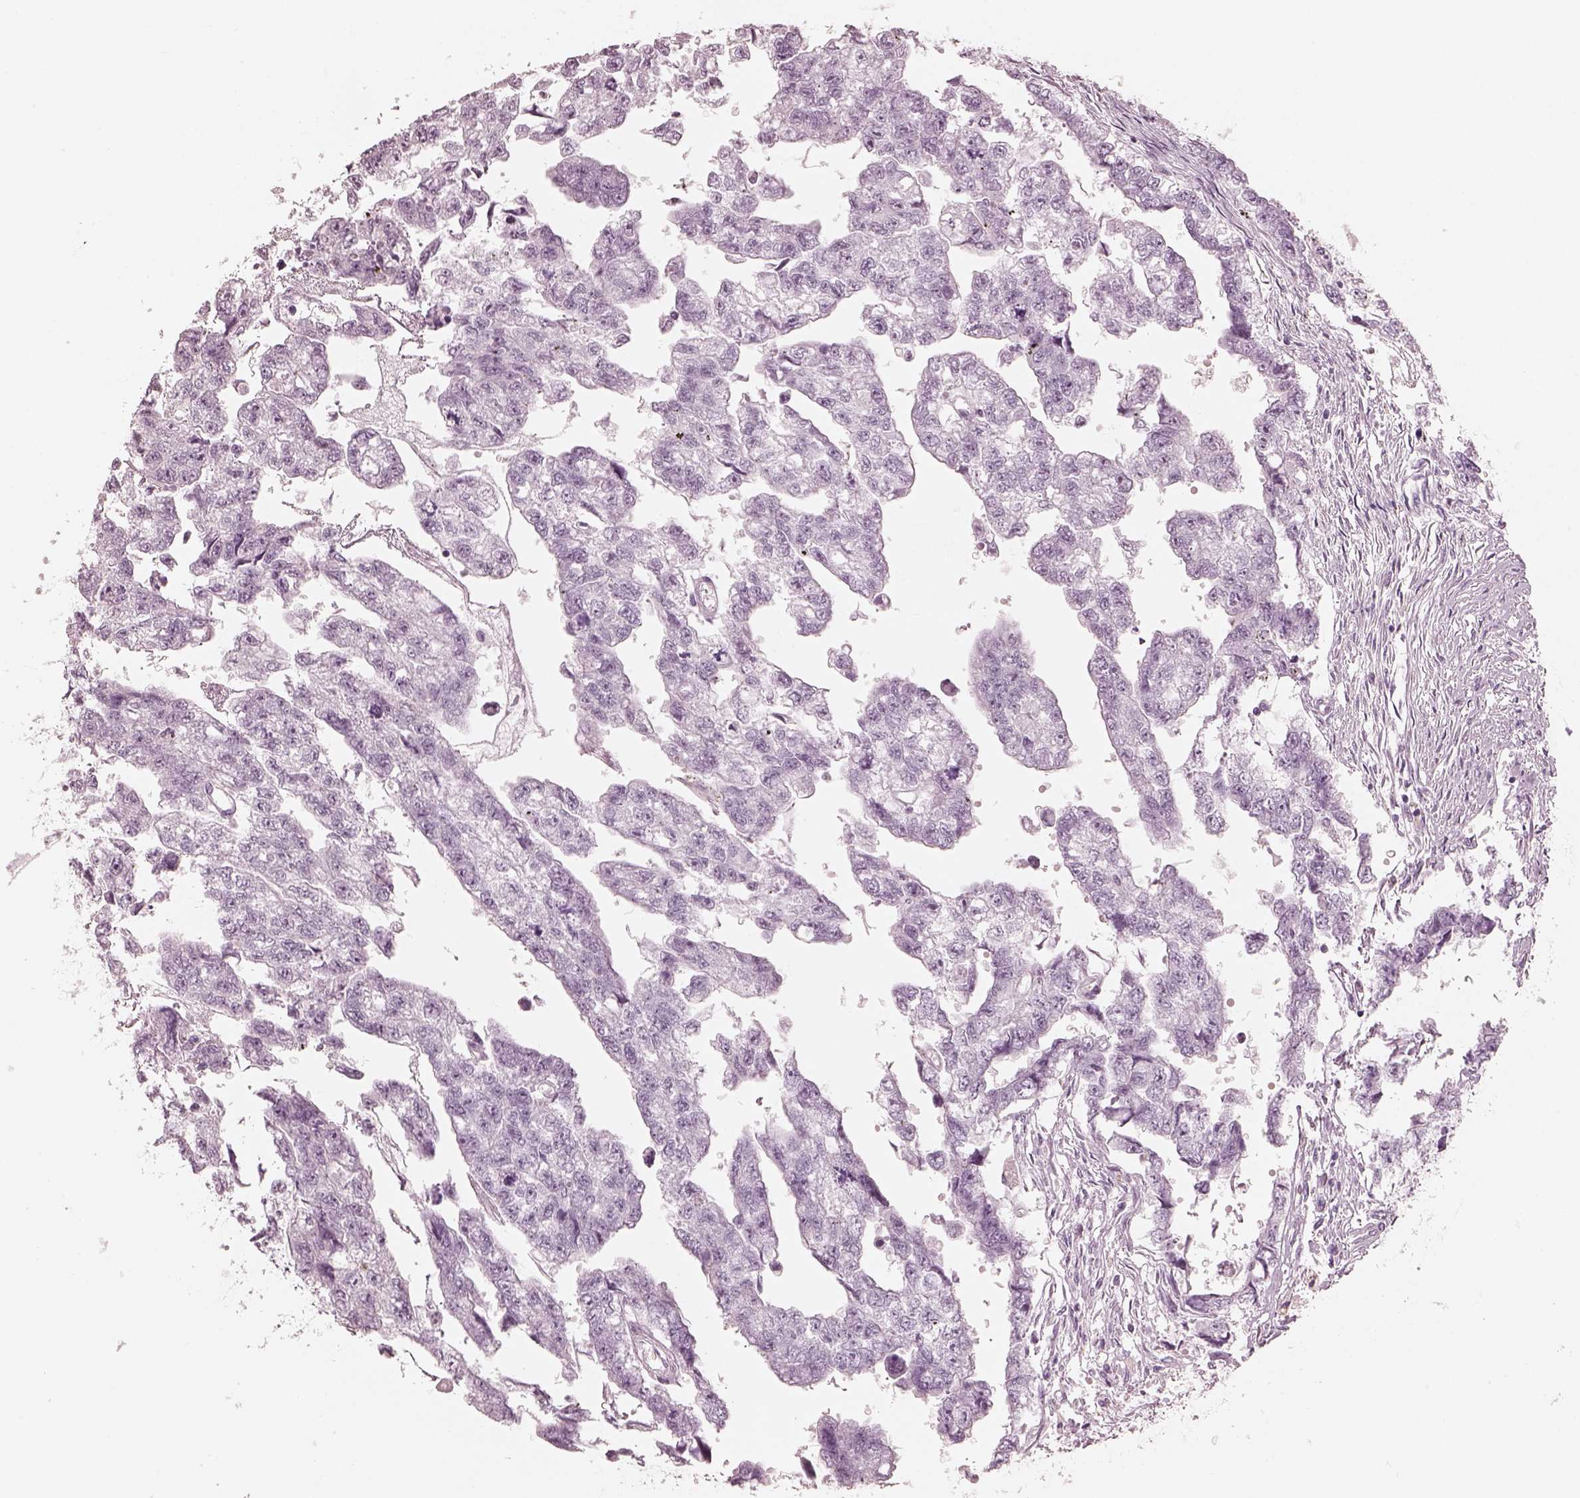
{"staining": {"intensity": "negative", "quantity": "none", "location": "none"}, "tissue": "testis cancer", "cell_type": "Tumor cells", "image_type": "cancer", "snomed": [{"axis": "morphology", "description": "Carcinoma, Embryonal, NOS"}, {"axis": "morphology", "description": "Teratoma, malignant, NOS"}, {"axis": "topography", "description": "Testis"}], "caption": "DAB (3,3'-diaminobenzidine) immunohistochemical staining of testis embryonal carcinoma displays no significant staining in tumor cells.", "gene": "PON3", "patient": {"sex": "male", "age": 44}}